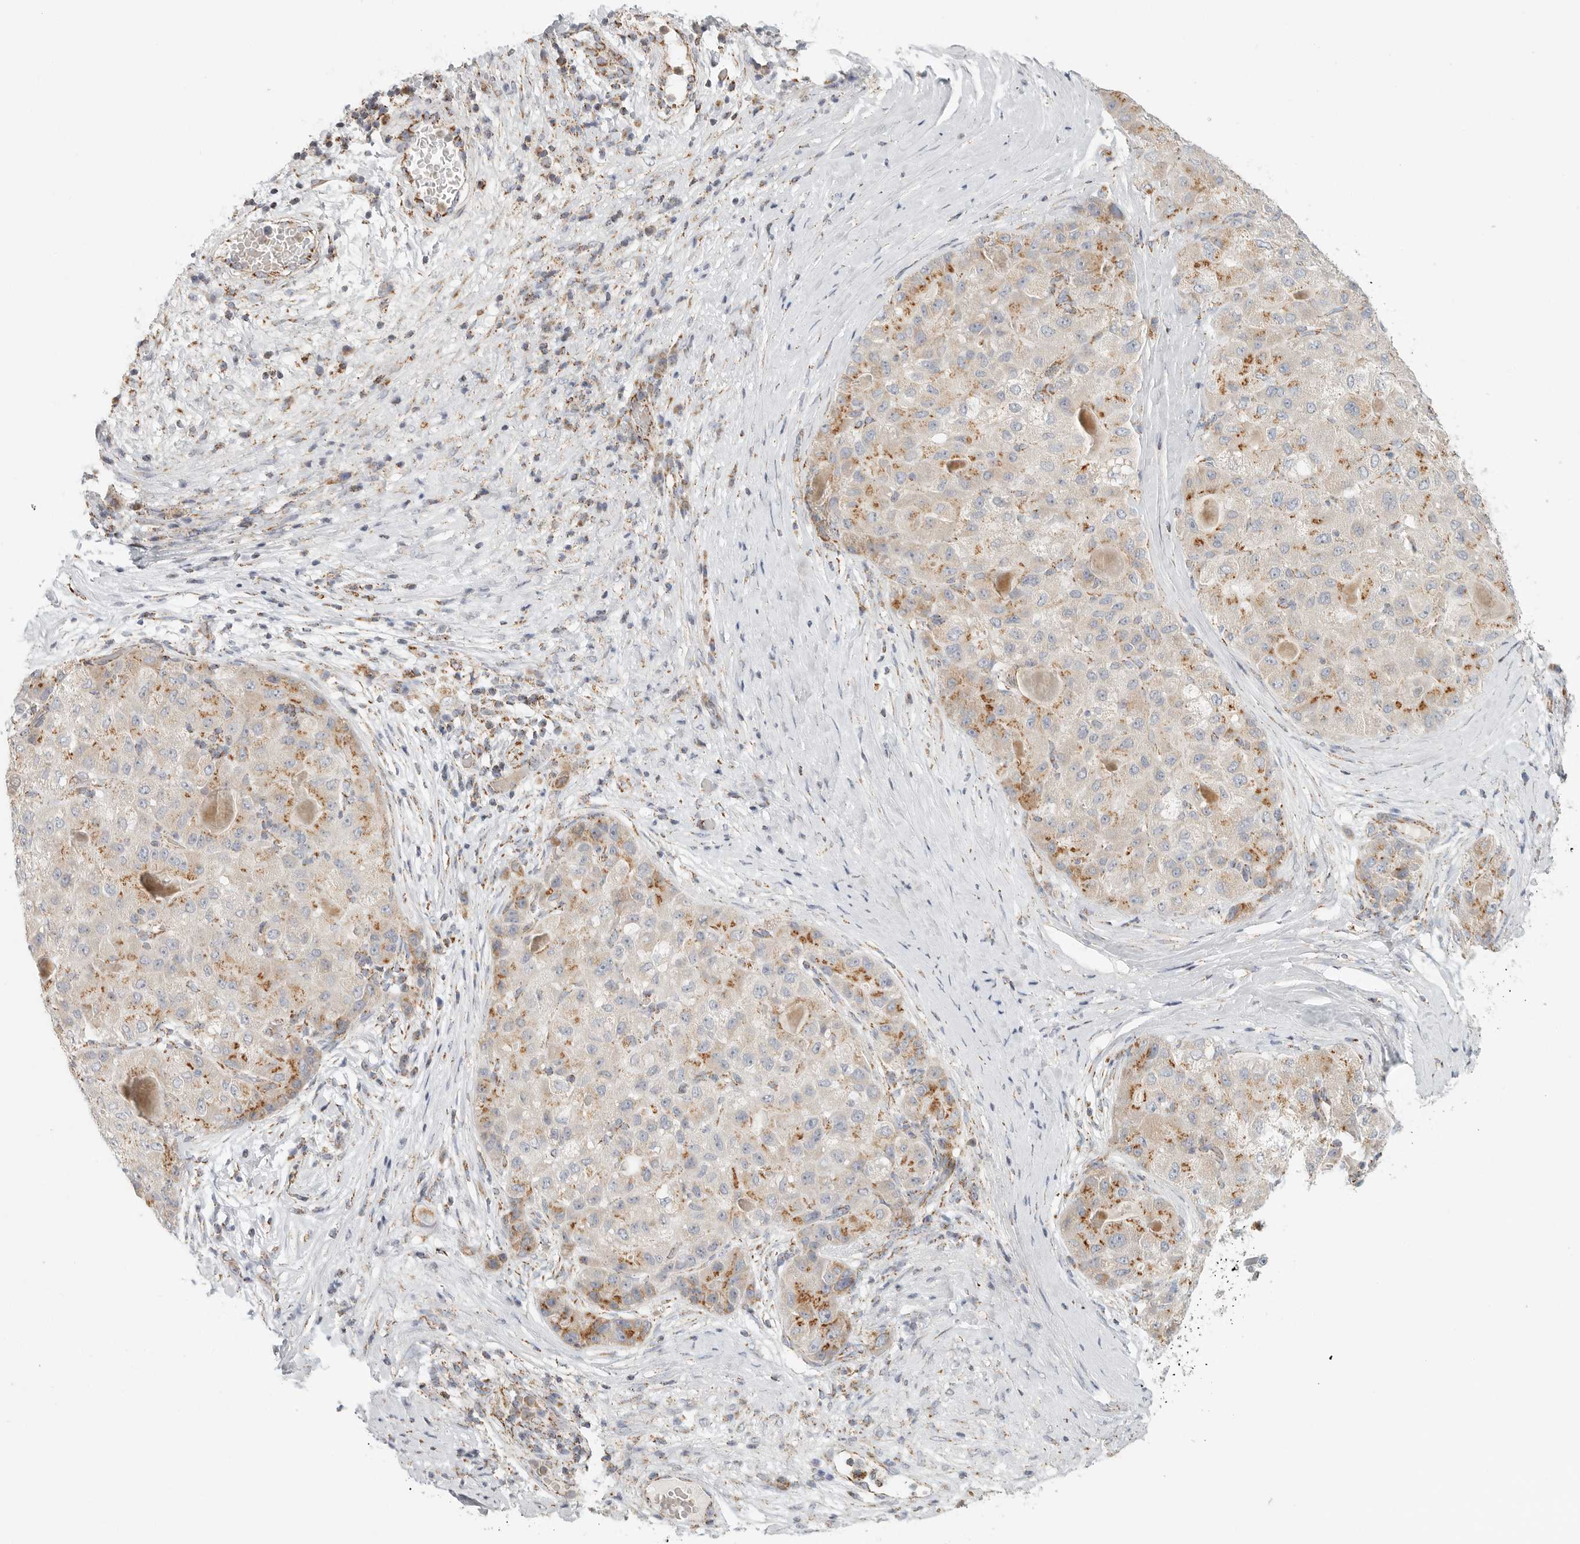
{"staining": {"intensity": "moderate", "quantity": ">75%", "location": "cytoplasmic/membranous"}, "tissue": "liver cancer", "cell_type": "Tumor cells", "image_type": "cancer", "snomed": [{"axis": "morphology", "description": "Carcinoma, Hepatocellular, NOS"}, {"axis": "topography", "description": "Liver"}], "caption": "There is medium levels of moderate cytoplasmic/membranous expression in tumor cells of liver hepatocellular carcinoma, as demonstrated by immunohistochemical staining (brown color).", "gene": "SLC25A26", "patient": {"sex": "male", "age": 80}}